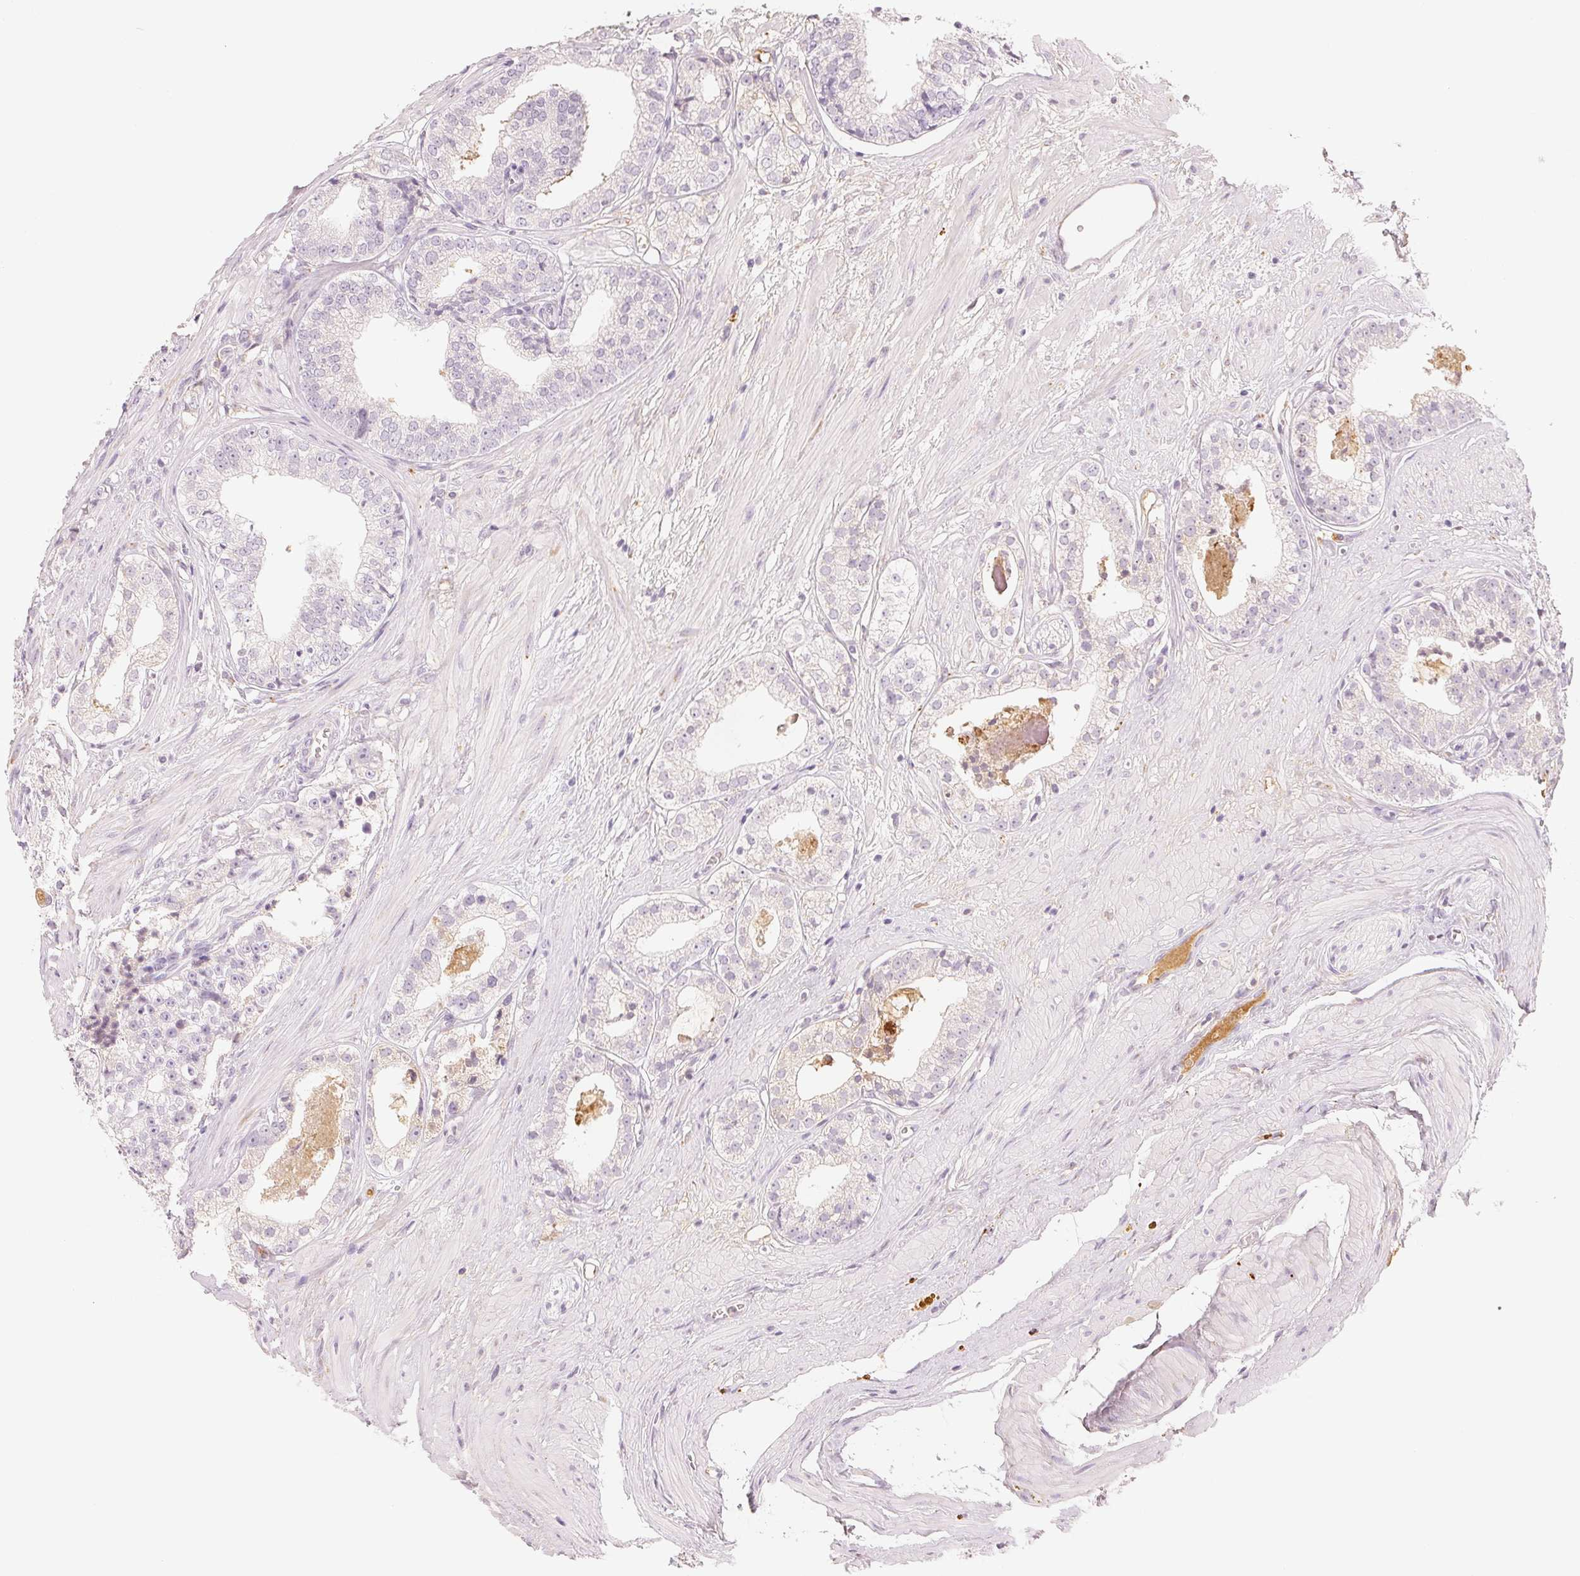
{"staining": {"intensity": "negative", "quantity": "none", "location": "none"}, "tissue": "prostate cancer", "cell_type": "Tumor cells", "image_type": "cancer", "snomed": [{"axis": "morphology", "description": "Adenocarcinoma, Low grade"}, {"axis": "topography", "description": "Prostate"}], "caption": "This is an IHC image of prostate cancer (low-grade adenocarcinoma). There is no staining in tumor cells.", "gene": "RMDN2", "patient": {"sex": "male", "age": 60}}